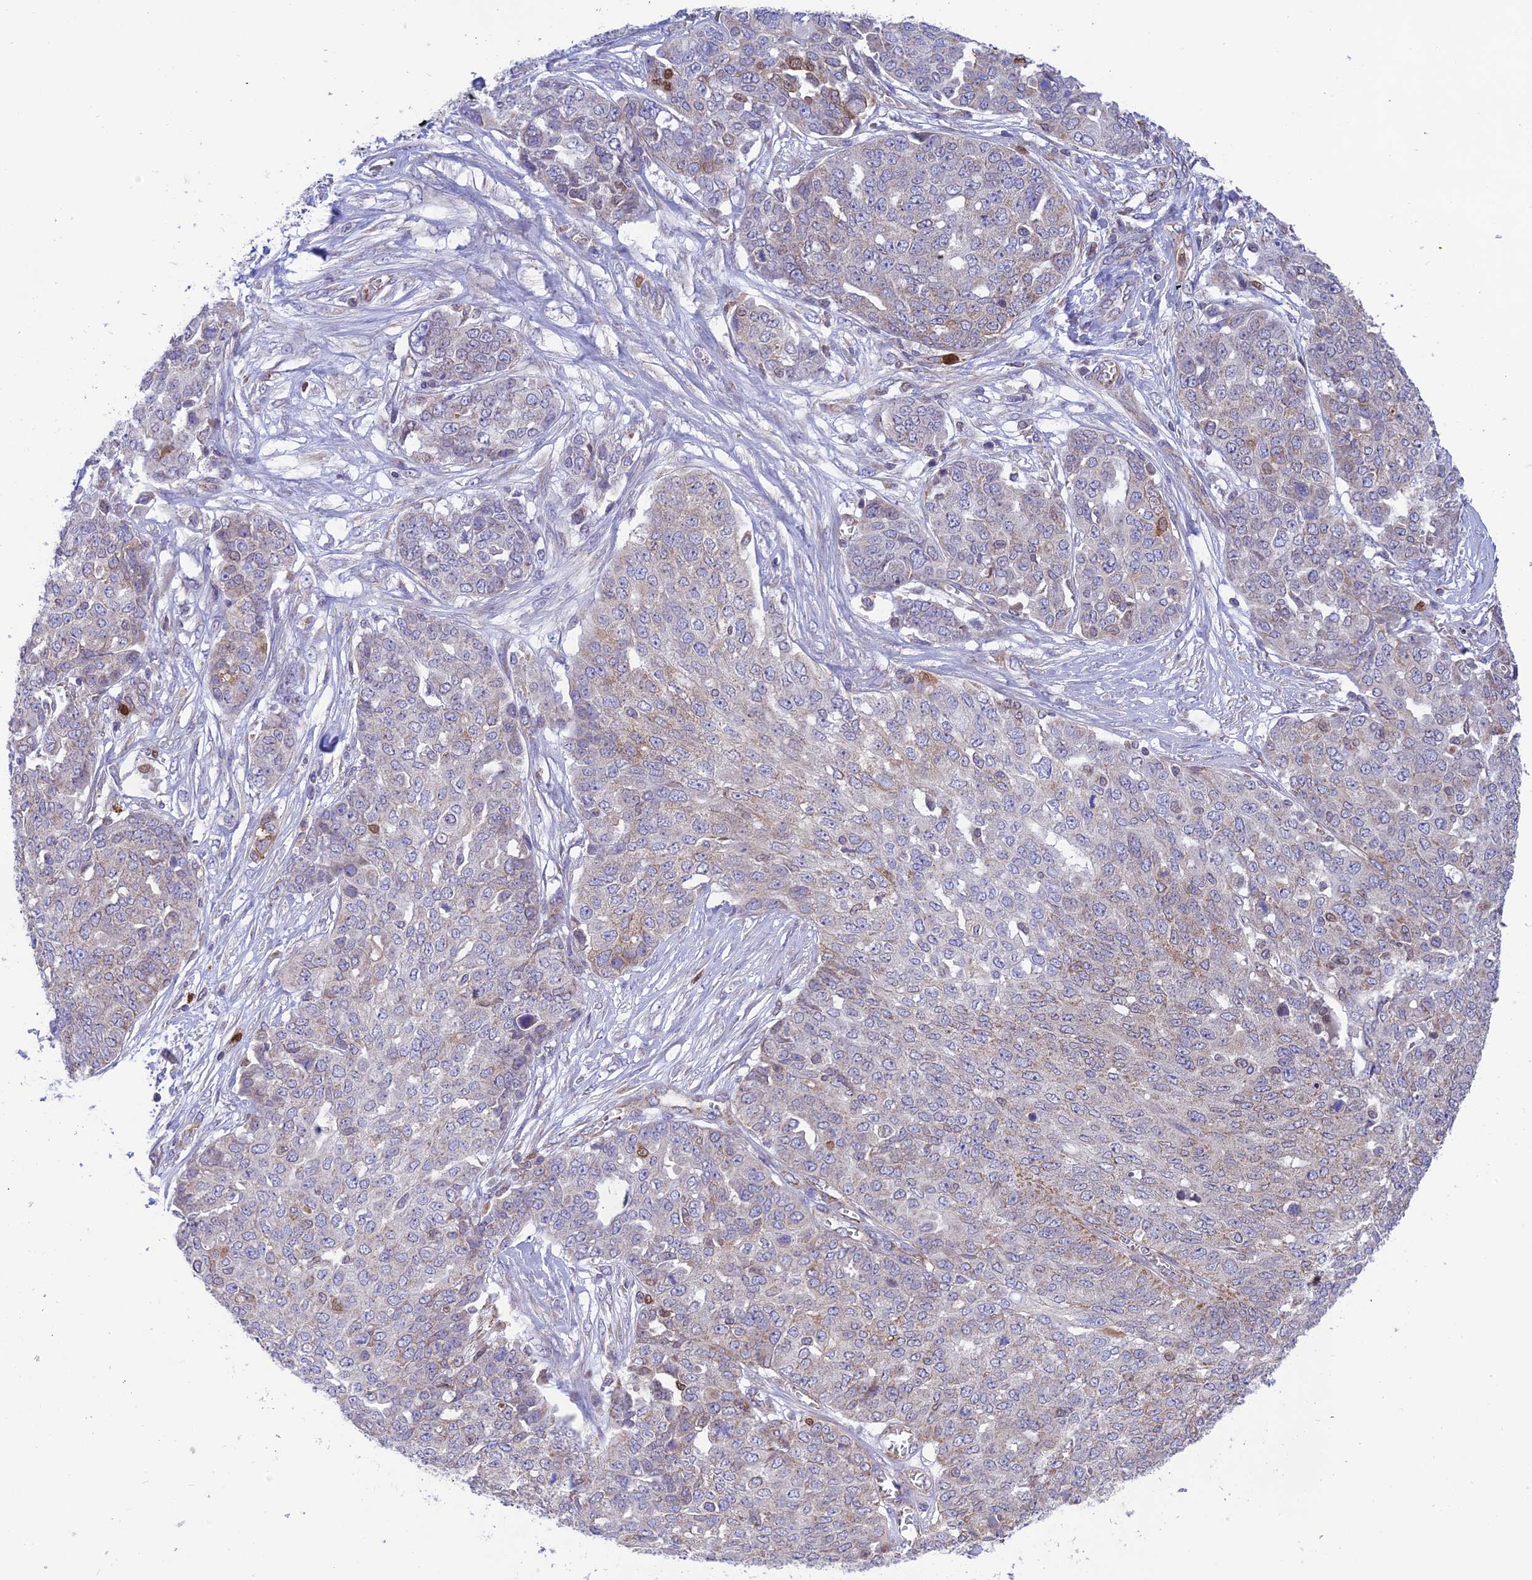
{"staining": {"intensity": "weak", "quantity": "25%-75%", "location": "cytoplasmic/membranous"}, "tissue": "ovarian cancer", "cell_type": "Tumor cells", "image_type": "cancer", "snomed": [{"axis": "morphology", "description": "Cystadenocarcinoma, serous, NOS"}, {"axis": "topography", "description": "Soft tissue"}, {"axis": "topography", "description": "Ovary"}], "caption": "Serous cystadenocarcinoma (ovarian) stained with DAB immunohistochemistry (IHC) shows low levels of weak cytoplasmic/membranous expression in approximately 25%-75% of tumor cells.", "gene": "PKHD1L1", "patient": {"sex": "female", "age": 57}}